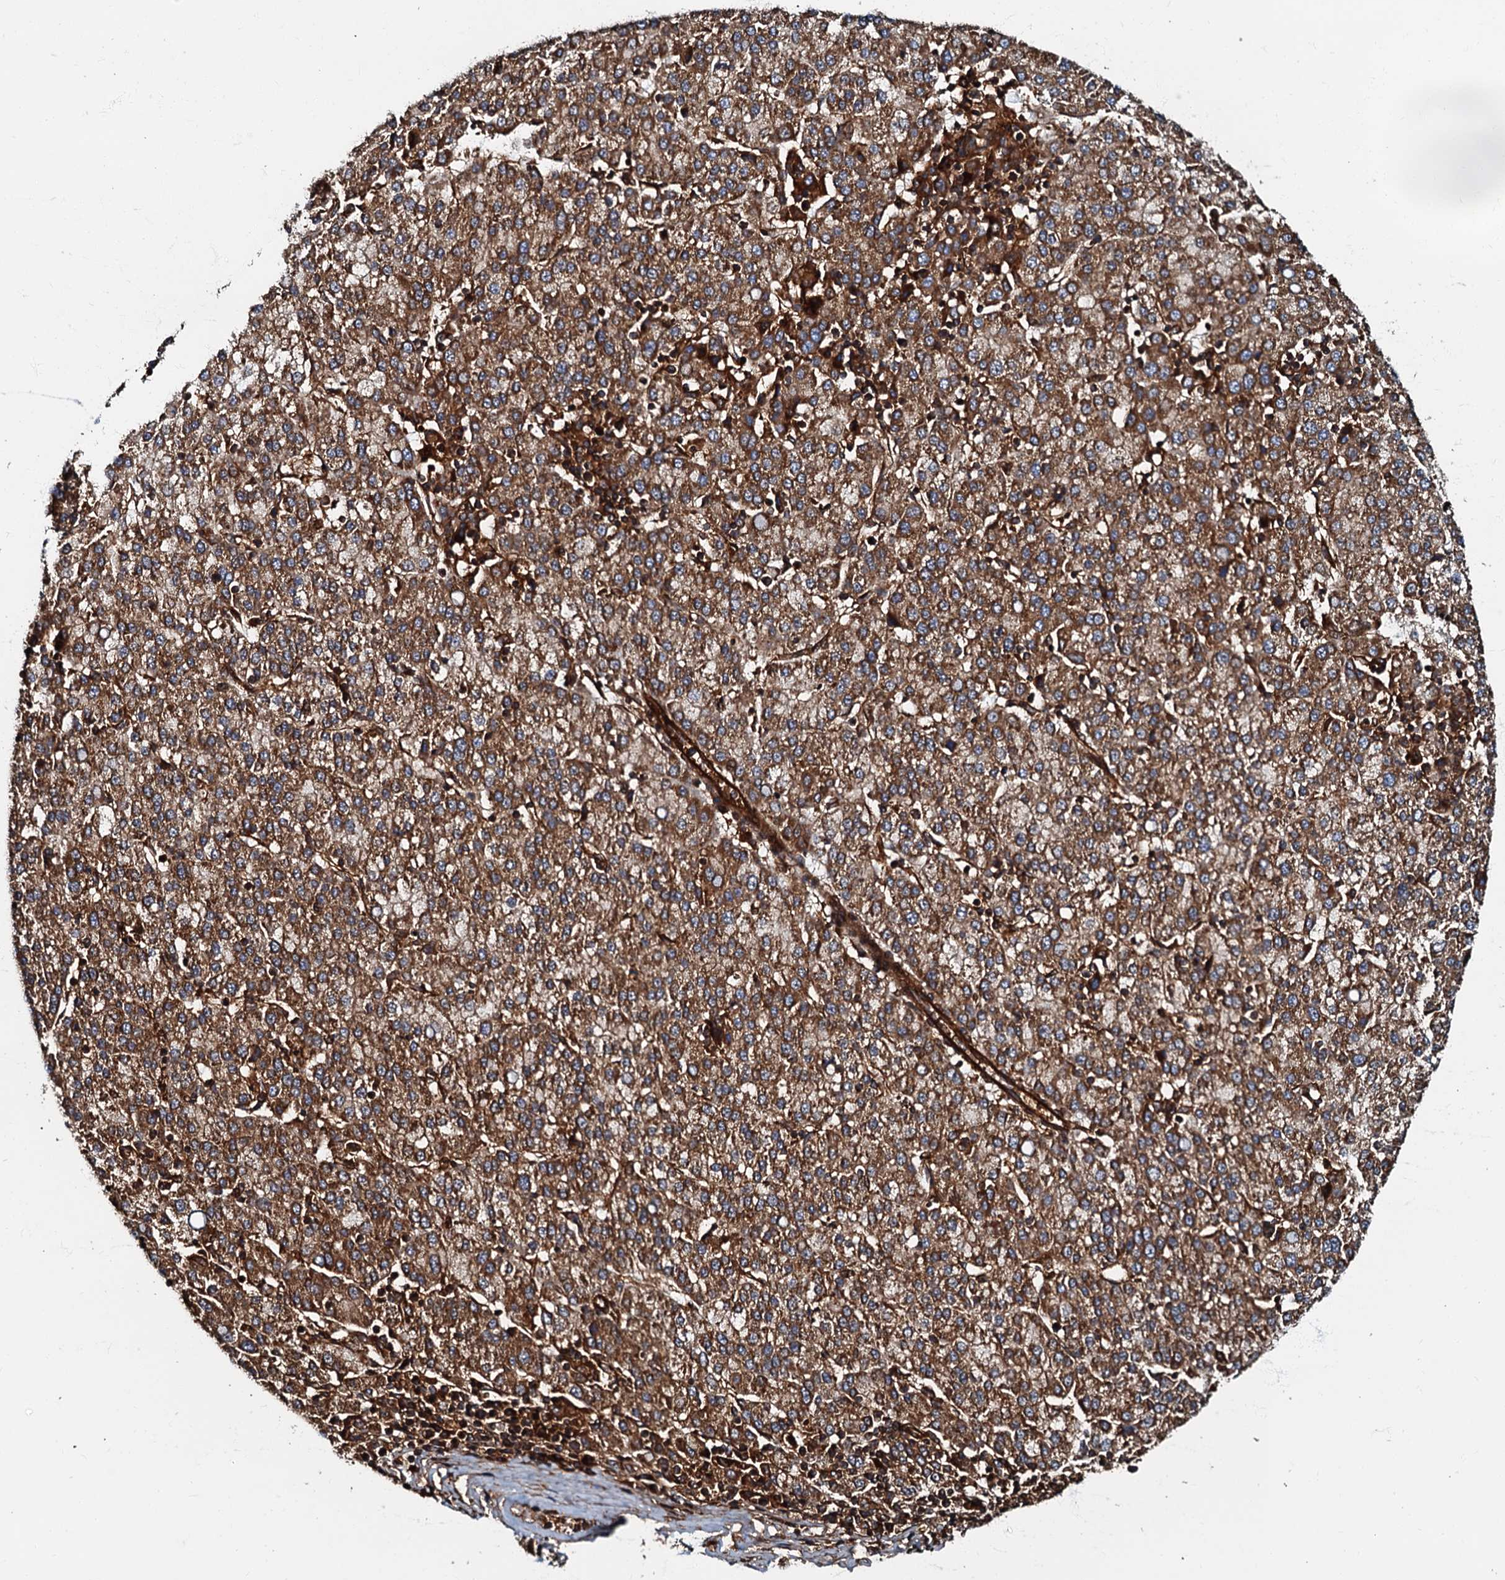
{"staining": {"intensity": "moderate", "quantity": ">75%", "location": "cytoplasmic/membranous"}, "tissue": "liver cancer", "cell_type": "Tumor cells", "image_type": "cancer", "snomed": [{"axis": "morphology", "description": "Carcinoma, Hepatocellular, NOS"}, {"axis": "topography", "description": "Liver"}], "caption": "Brown immunohistochemical staining in human liver hepatocellular carcinoma demonstrates moderate cytoplasmic/membranous positivity in about >75% of tumor cells.", "gene": "BLOC1S6", "patient": {"sex": "female", "age": 58}}